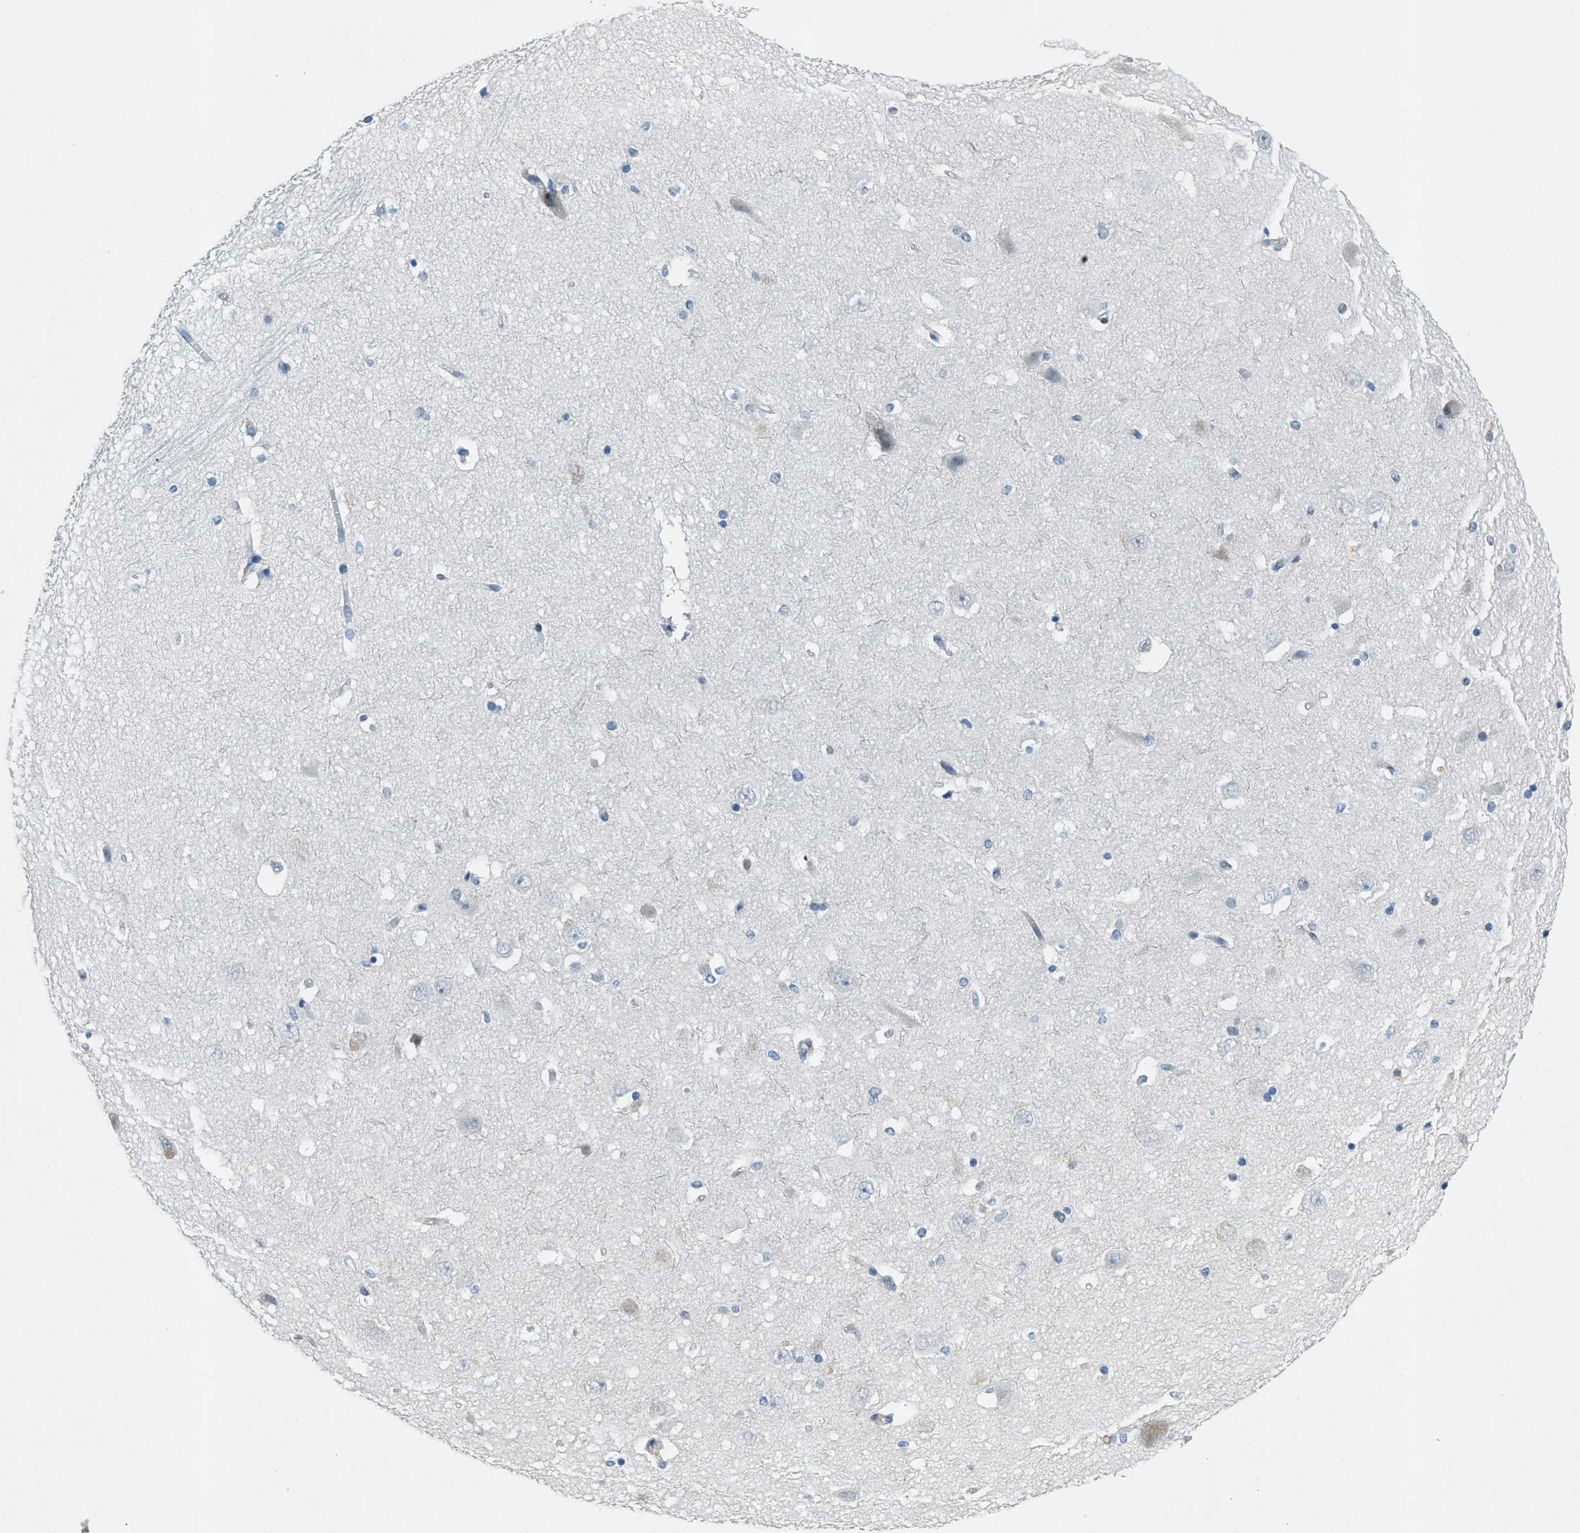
{"staining": {"intensity": "negative", "quantity": "none", "location": "none"}, "tissue": "hippocampus", "cell_type": "Glial cells", "image_type": "normal", "snomed": [{"axis": "morphology", "description": "Normal tissue, NOS"}, {"axis": "topography", "description": "Hippocampus"}], "caption": "High magnification brightfield microscopy of benign hippocampus stained with DAB (brown) and counterstained with hematoxylin (blue): glial cells show no significant staining.", "gene": "KLHL8", "patient": {"sex": "female", "age": 54}}